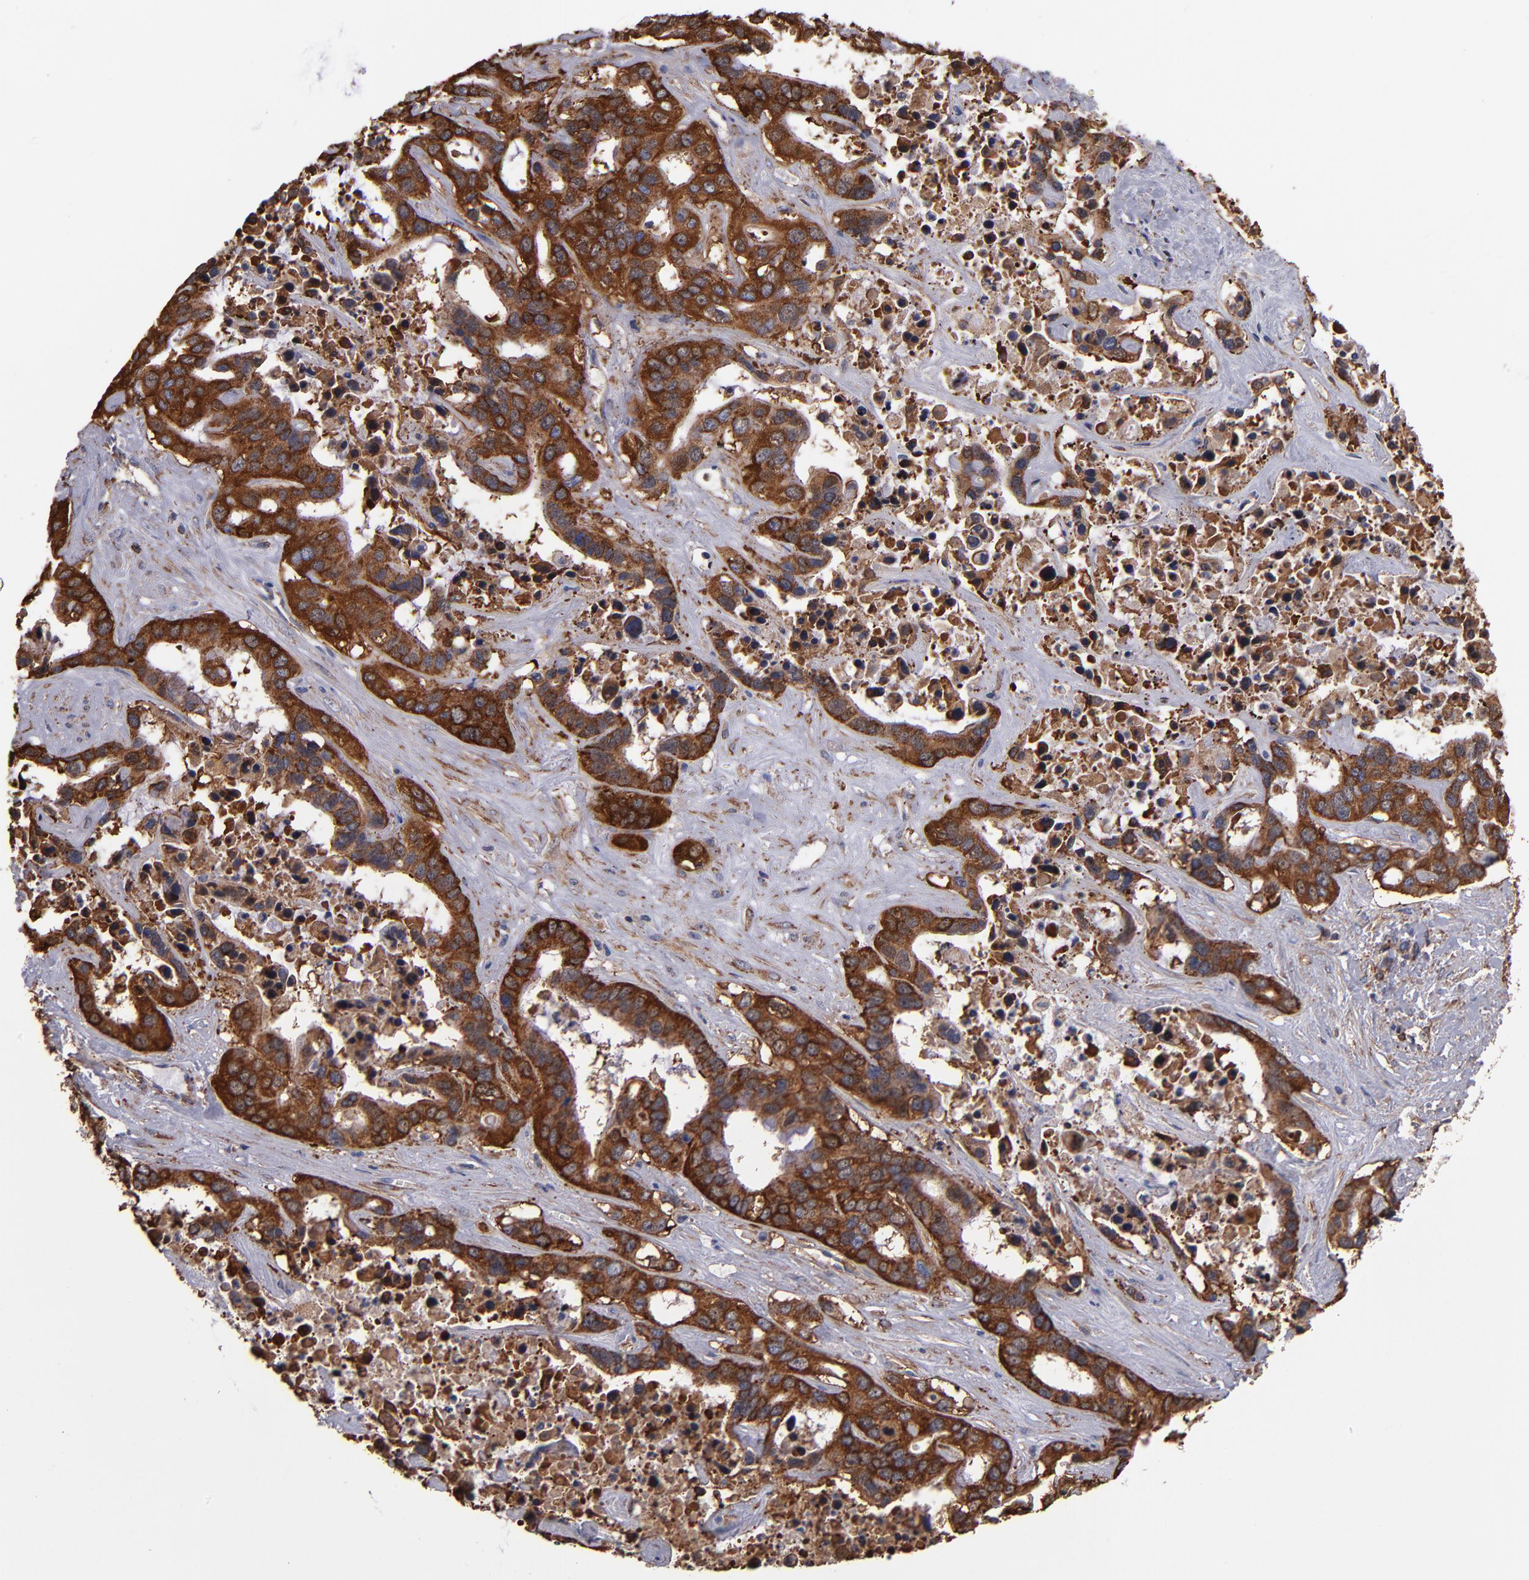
{"staining": {"intensity": "strong", "quantity": ">75%", "location": "cytoplasmic/membranous"}, "tissue": "liver cancer", "cell_type": "Tumor cells", "image_type": "cancer", "snomed": [{"axis": "morphology", "description": "Cholangiocarcinoma"}, {"axis": "topography", "description": "Liver"}], "caption": "Liver cholangiocarcinoma tissue shows strong cytoplasmic/membranous expression in about >75% of tumor cells, visualized by immunohistochemistry.", "gene": "MVP", "patient": {"sex": "female", "age": 65}}